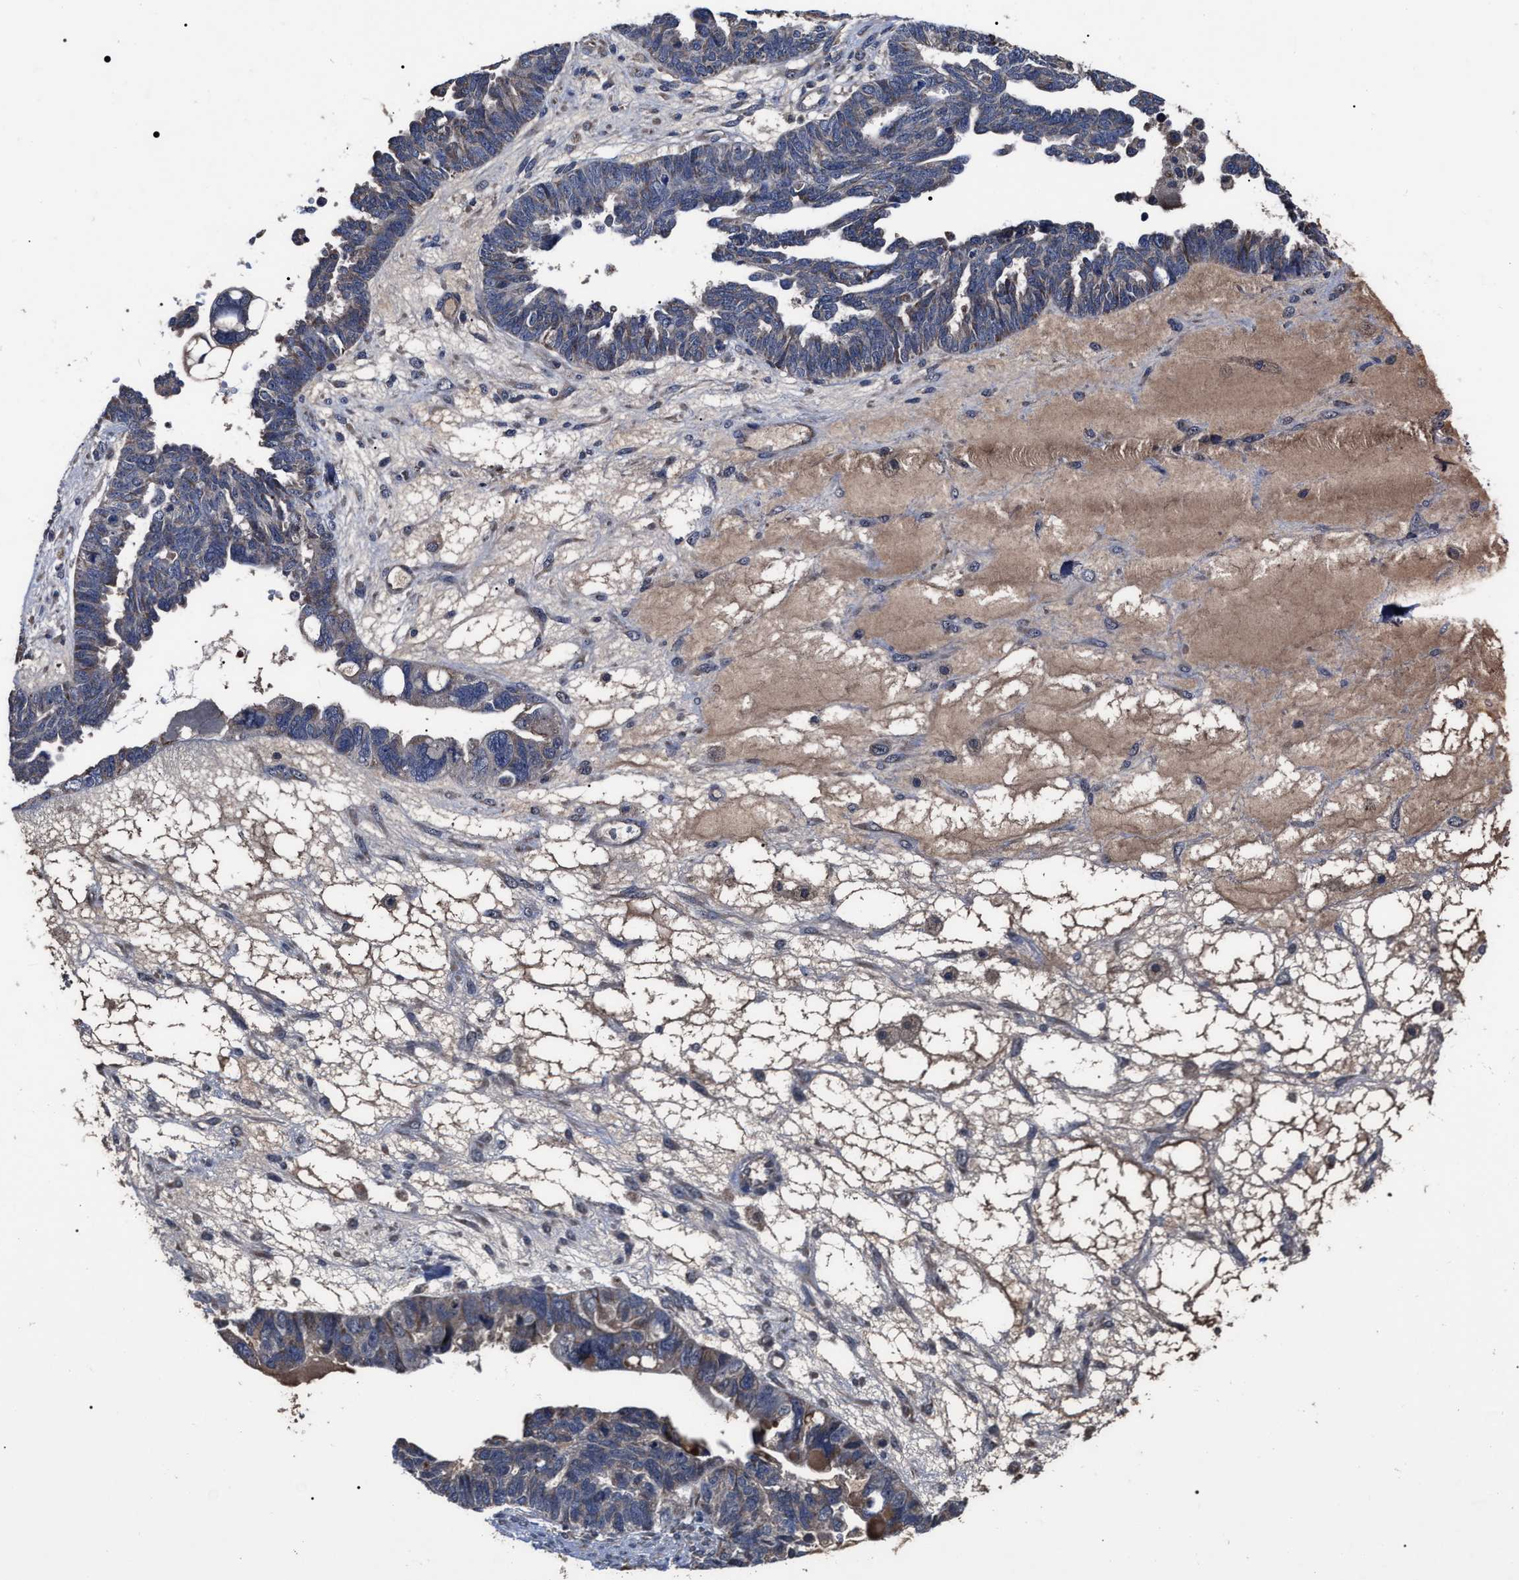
{"staining": {"intensity": "weak", "quantity": "25%-75%", "location": "cytoplasmic/membranous"}, "tissue": "ovarian cancer", "cell_type": "Tumor cells", "image_type": "cancer", "snomed": [{"axis": "morphology", "description": "Cystadenocarcinoma, serous, NOS"}, {"axis": "topography", "description": "Ovary"}], "caption": "Approximately 25%-75% of tumor cells in human ovarian cancer (serous cystadenocarcinoma) show weak cytoplasmic/membranous protein staining as visualized by brown immunohistochemical staining.", "gene": "MACC1", "patient": {"sex": "female", "age": 79}}